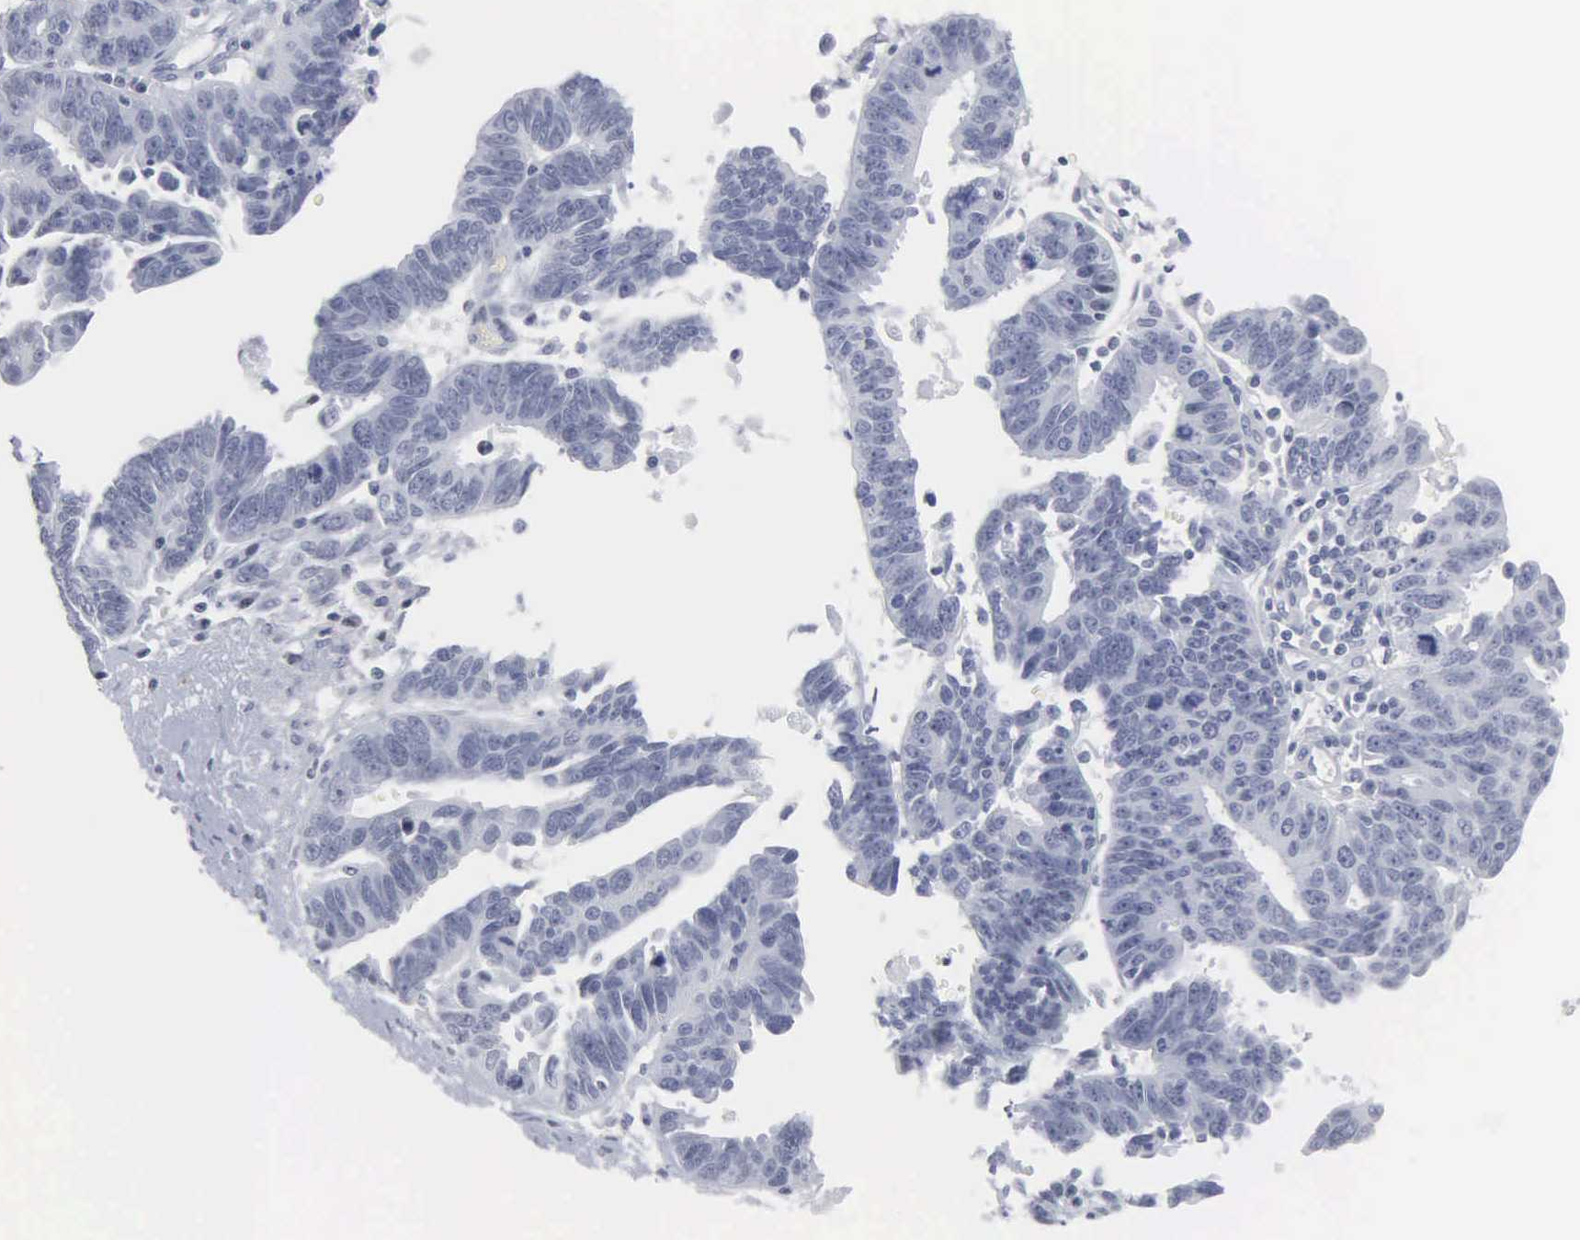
{"staining": {"intensity": "negative", "quantity": "none", "location": "none"}, "tissue": "ovarian cancer", "cell_type": "Tumor cells", "image_type": "cancer", "snomed": [{"axis": "morphology", "description": "Carcinoma, endometroid"}, {"axis": "morphology", "description": "Cystadenocarcinoma, serous, NOS"}, {"axis": "topography", "description": "Ovary"}], "caption": "IHC of endometroid carcinoma (ovarian) shows no positivity in tumor cells. (Immunohistochemistry (ihc), brightfield microscopy, high magnification).", "gene": "SPIN3", "patient": {"sex": "female", "age": 45}}